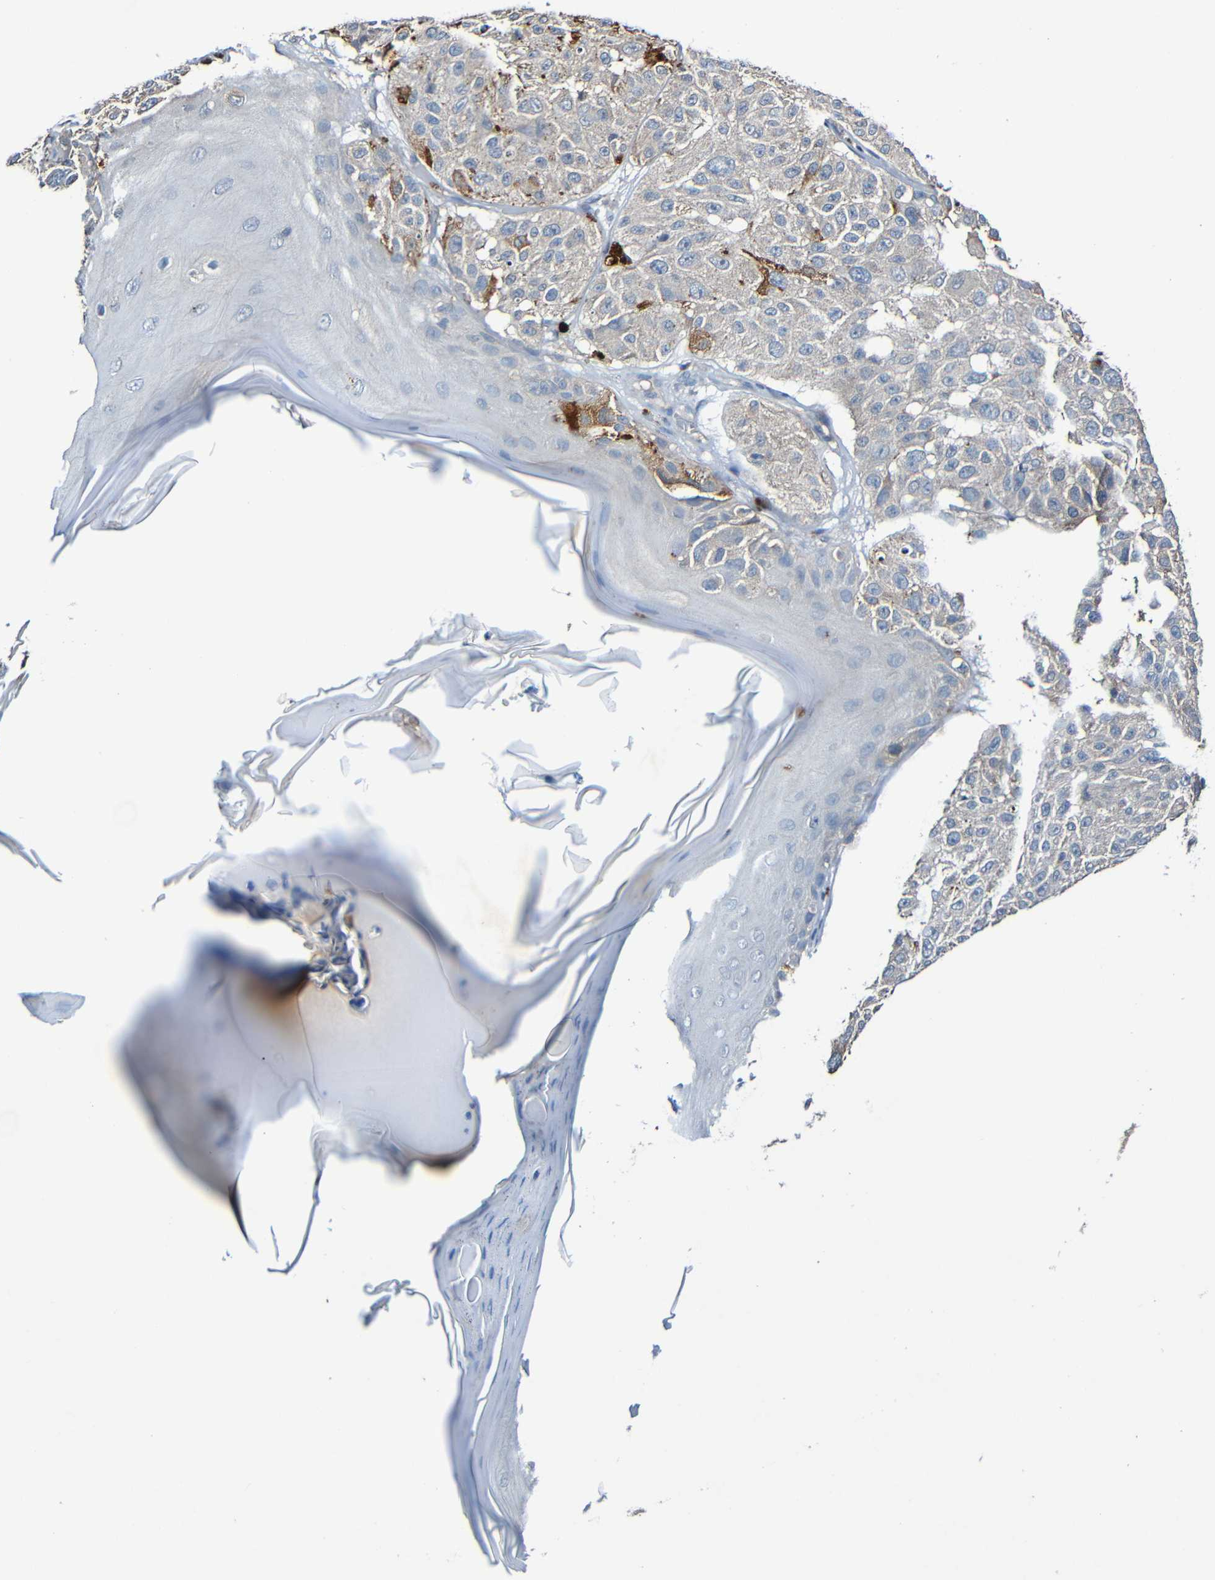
{"staining": {"intensity": "weak", "quantity": "<25%", "location": "cytoplasmic/membranous"}, "tissue": "melanoma", "cell_type": "Tumor cells", "image_type": "cancer", "snomed": [{"axis": "morphology", "description": "Malignant melanoma, NOS"}, {"axis": "topography", "description": "Skin"}], "caption": "Melanoma was stained to show a protein in brown. There is no significant staining in tumor cells.", "gene": "LRRC70", "patient": {"sex": "female", "age": 46}}